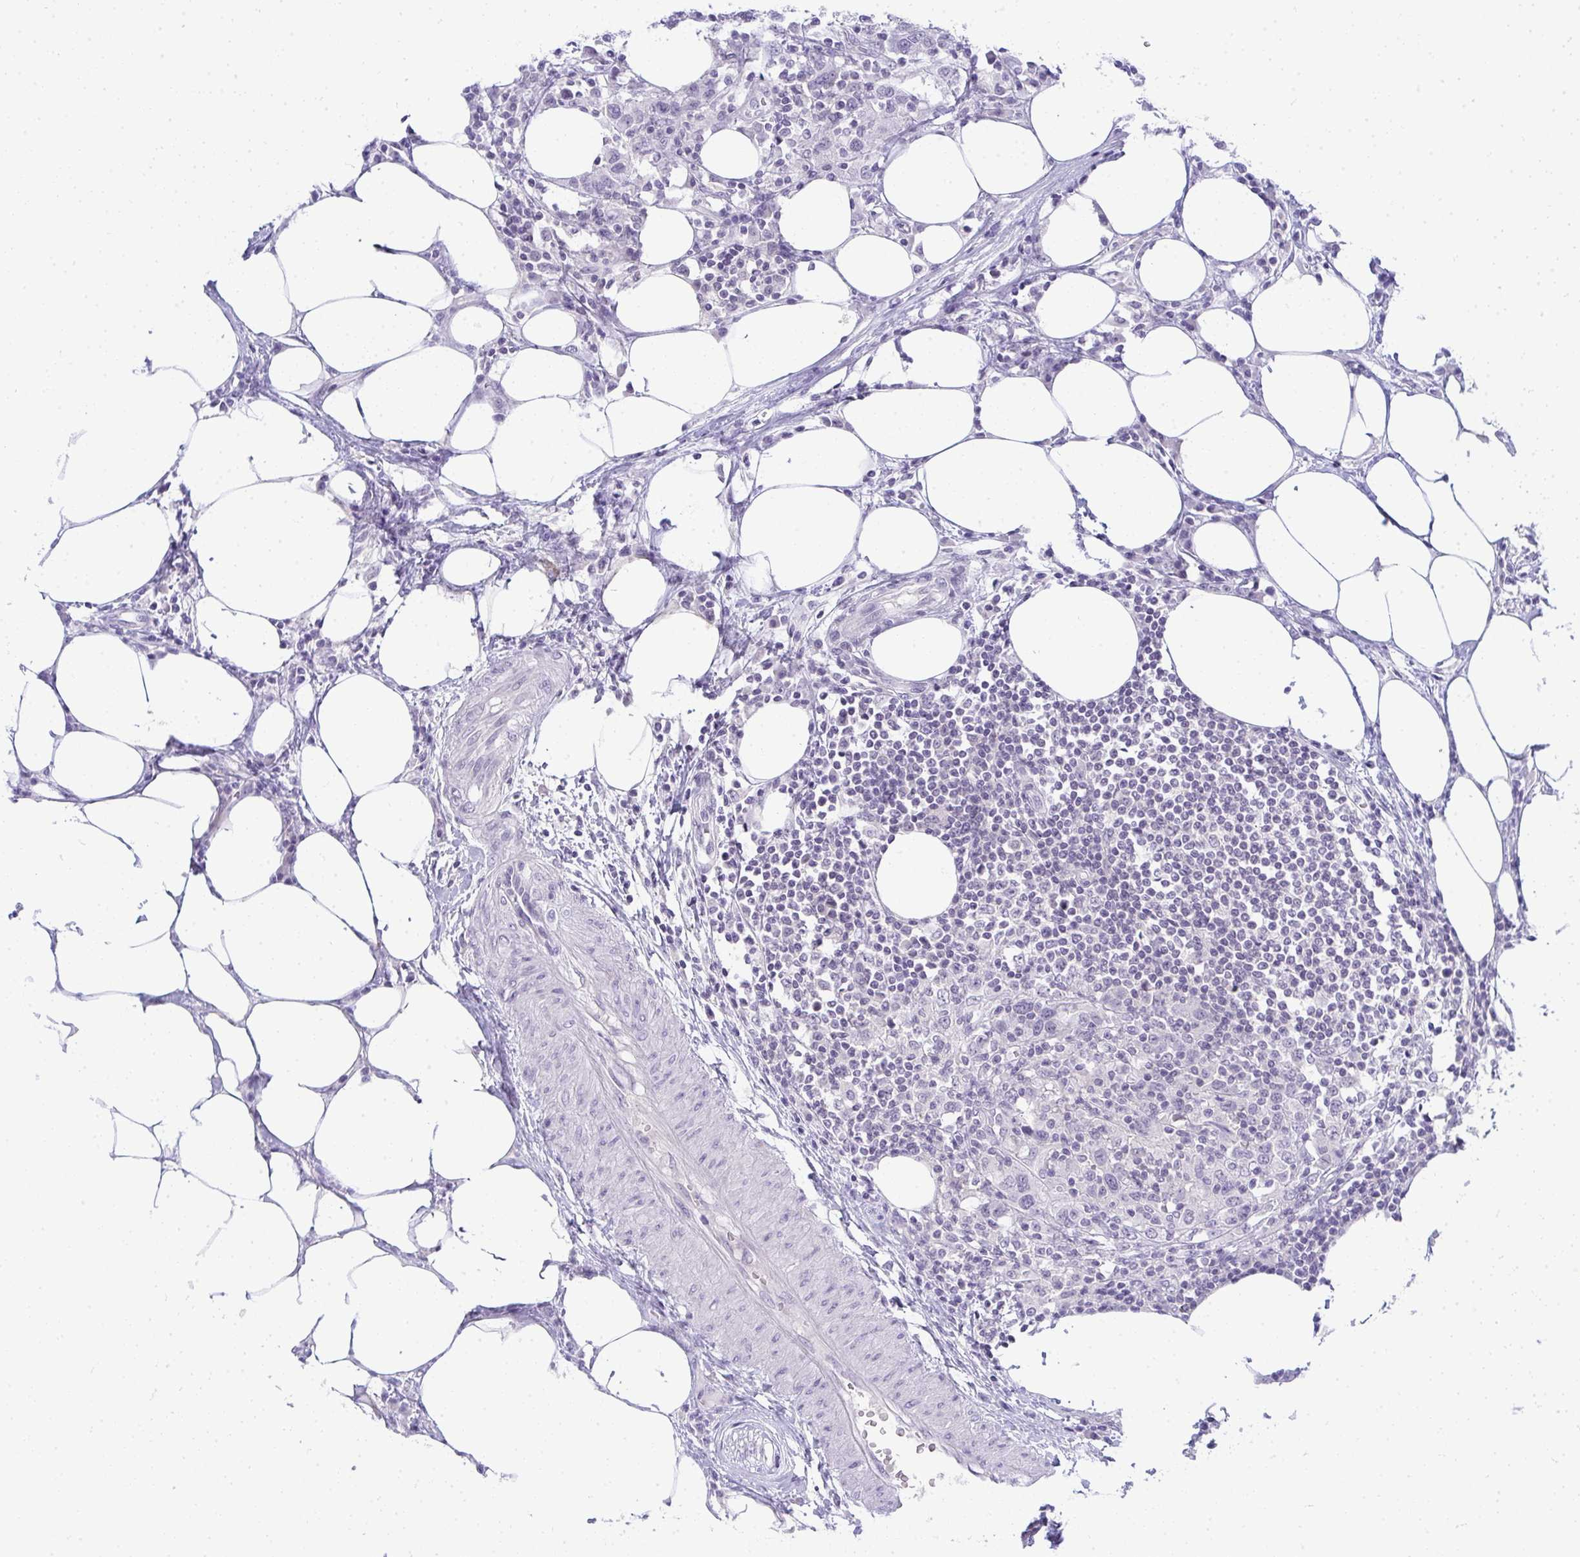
{"staining": {"intensity": "negative", "quantity": "none", "location": "none"}, "tissue": "urothelial cancer", "cell_type": "Tumor cells", "image_type": "cancer", "snomed": [{"axis": "morphology", "description": "Urothelial carcinoma, High grade"}, {"axis": "topography", "description": "Urinary bladder"}], "caption": "This is an immunohistochemistry (IHC) image of high-grade urothelial carcinoma. There is no expression in tumor cells.", "gene": "TMEM82", "patient": {"sex": "male", "age": 61}}